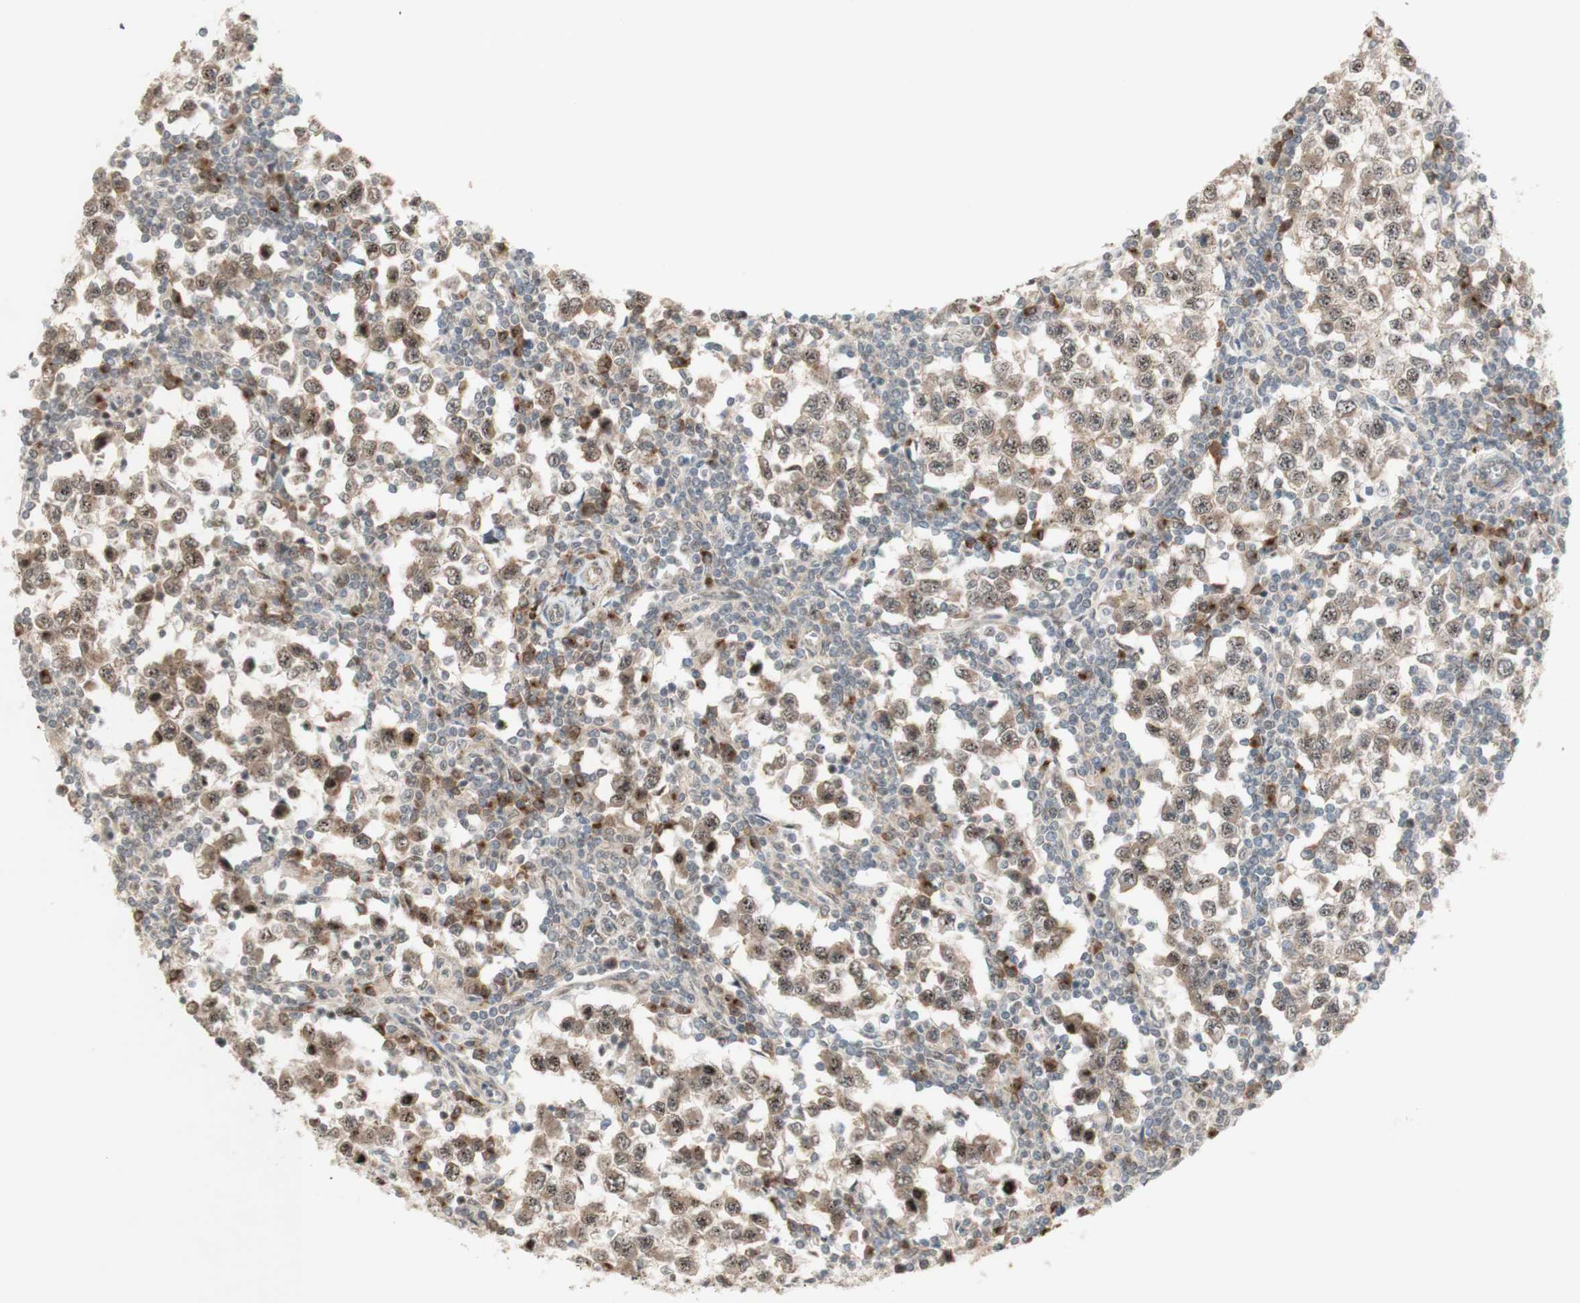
{"staining": {"intensity": "moderate", "quantity": "25%-75%", "location": "cytoplasmic/membranous,nuclear"}, "tissue": "testis cancer", "cell_type": "Tumor cells", "image_type": "cancer", "snomed": [{"axis": "morphology", "description": "Seminoma, NOS"}, {"axis": "topography", "description": "Testis"}], "caption": "The photomicrograph reveals staining of testis cancer (seminoma), revealing moderate cytoplasmic/membranous and nuclear protein expression (brown color) within tumor cells.", "gene": "CYLD", "patient": {"sex": "male", "age": 65}}